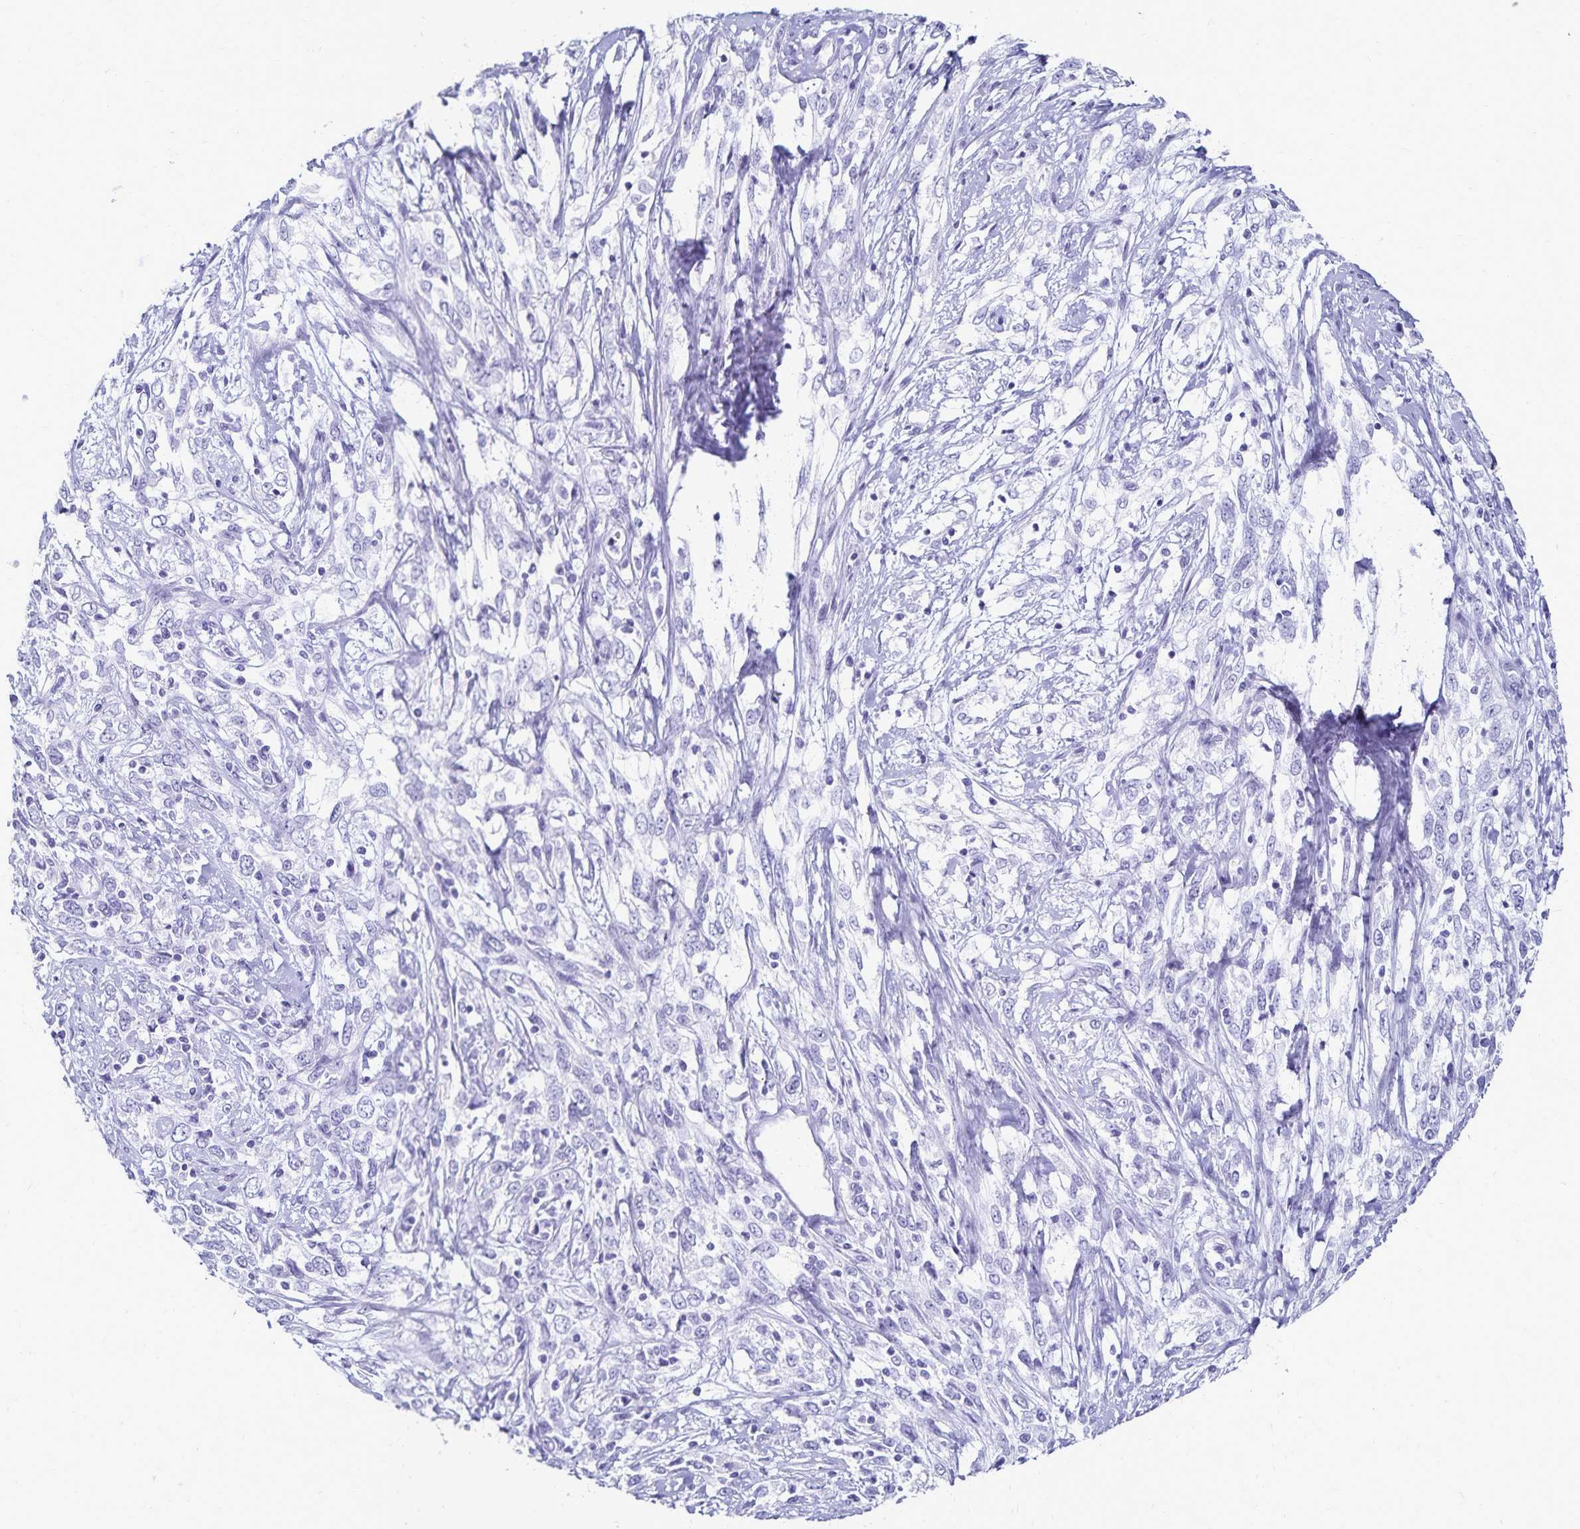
{"staining": {"intensity": "negative", "quantity": "none", "location": "none"}, "tissue": "cervical cancer", "cell_type": "Tumor cells", "image_type": "cancer", "snomed": [{"axis": "morphology", "description": "Adenocarcinoma, NOS"}, {"axis": "topography", "description": "Cervix"}], "caption": "Adenocarcinoma (cervical) was stained to show a protein in brown. There is no significant positivity in tumor cells.", "gene": "GIP", "patient": {"sex": "female", "age": 40}}